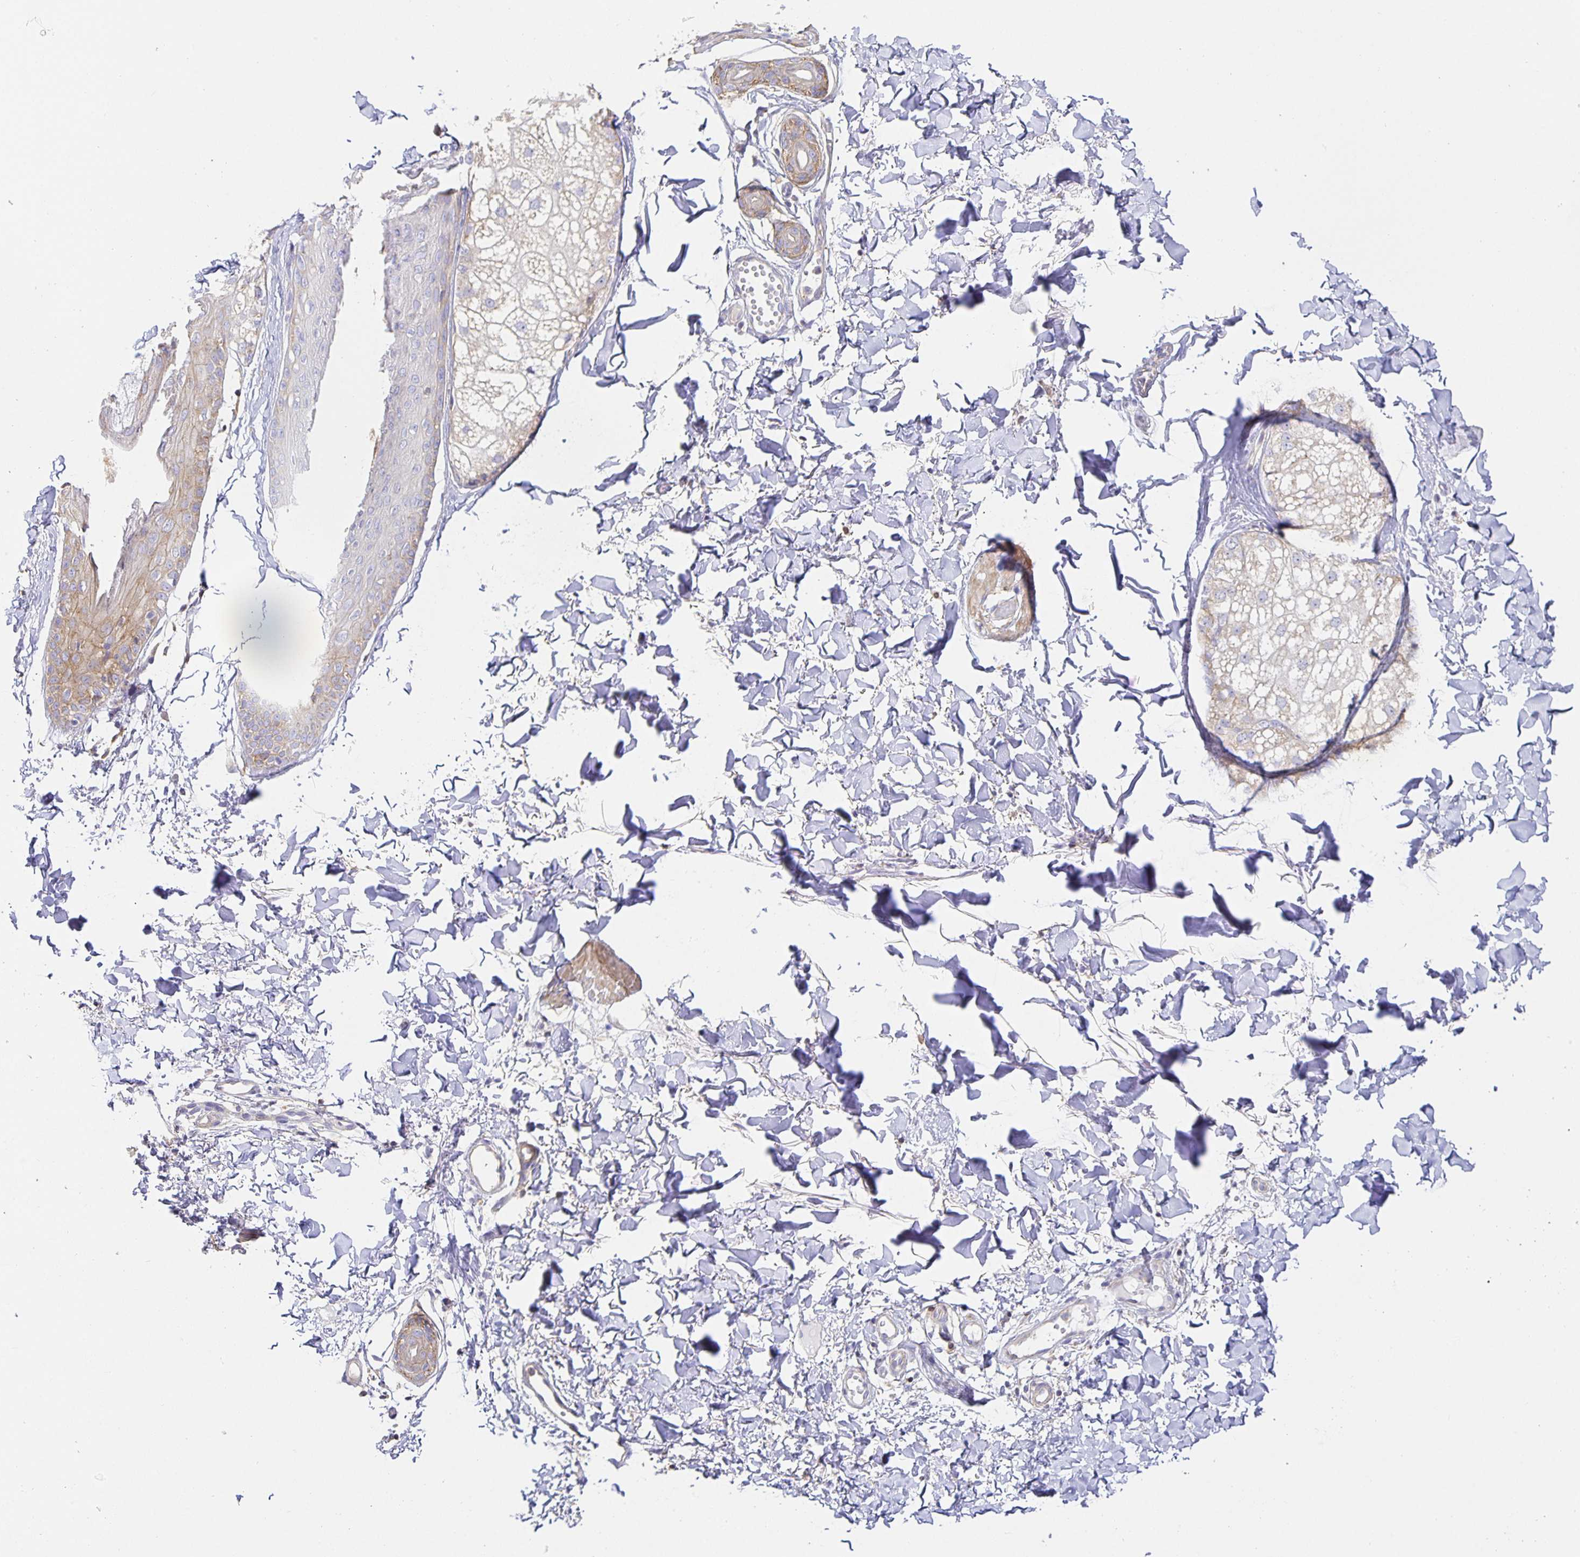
{"staining": {"intensity": "weak", "quantity": "25%-75%", "location": "cytoplasmic/membranous"}, "tissue": "skin", "cell_type": "Fibroblasts", "image_type": "normal", "snomed": [{"axis": "morphology", "description": "Normal tissue, NOS"}, {"axis": "topography", "description": "Skin"}], "caption": "Normal skin reveals weak cytoplasmic/membranous positivity in about 25%-75% of fibroblasts The protein of interest is stained brown, and the nuclei are stained in blue (DAB IHC with brightfield microscopy, high magnification)..", "gene": "FLRT3", "patient": {"sex": "male", "age": 16}}